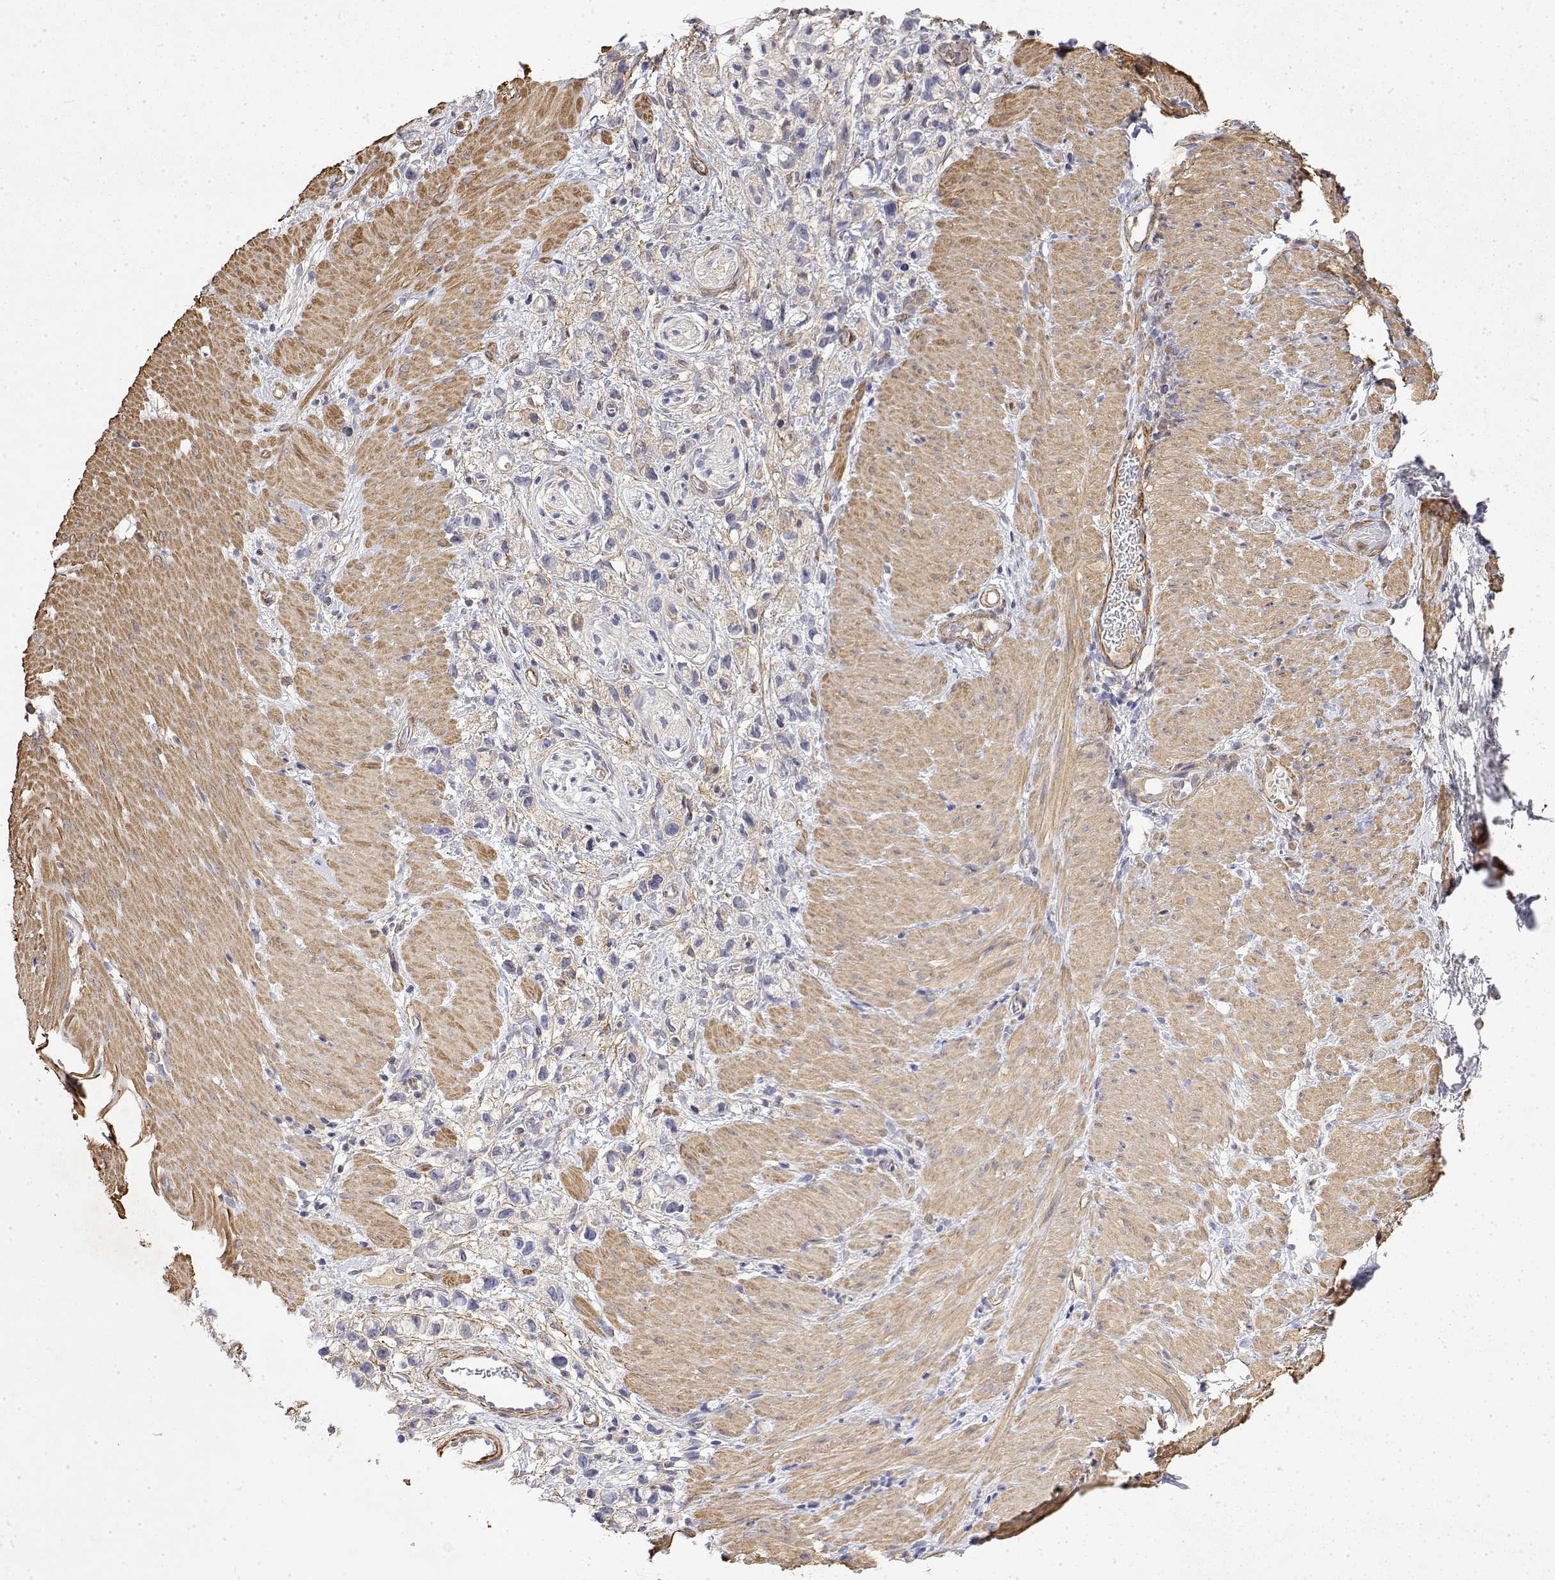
{"staining": {"intensity": "negative", "quantity": "none", "location": "none"}, "tissue": "stomach cancer", "cell_type": "Tumor cells", "image_type": "cancer", "snomed": [{"axis": "morphology", "description": "Adenocarcinoma, NOS"}, {"axis": "topography", "description": "Stomach"}], "caption": "This is an immunohistochemistry (IHC) histopathology image of stomach cancer. There is no staining in tumor cells.", "gene": "SOWAHD", "patient": {"sex": "female", "age": 59}}